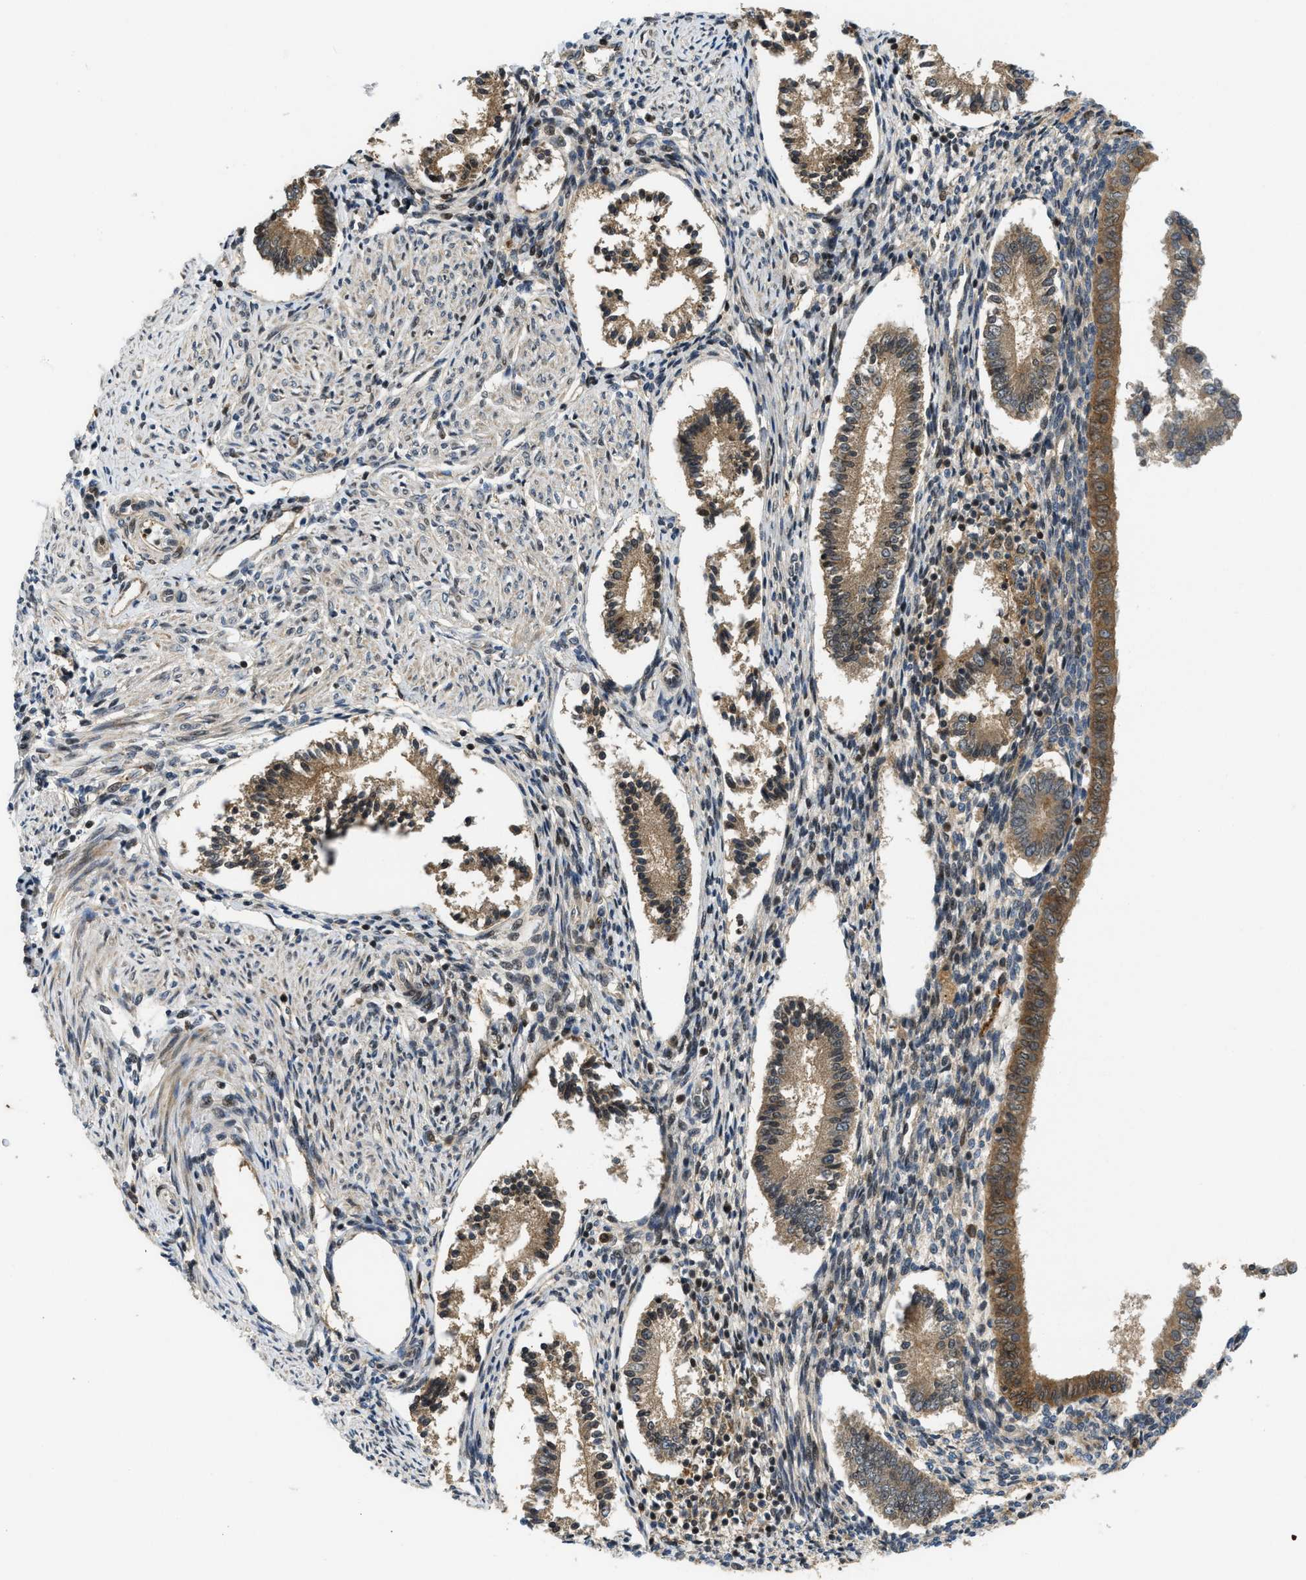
{"staining": {"intensity": "negative", "quantity": "none", "location": "none"}, "tissue": "endometrium", "cell_type": "Cells in endometrial stroma", "image_type": "normal", "snomed": [{"axis": "morphology", "description": "Normal tissue, NOS"}, {"axis": "topography", "description": "Endometrium"}], "caption": "Immunohistochemistry (IHC) image of benign human endometrium stained for a protein (brown), which demonstrates no staining in cells in endometrial stroma.", "gene": "DNAJC28", "patient": {"sex": "female", "age": 42}}